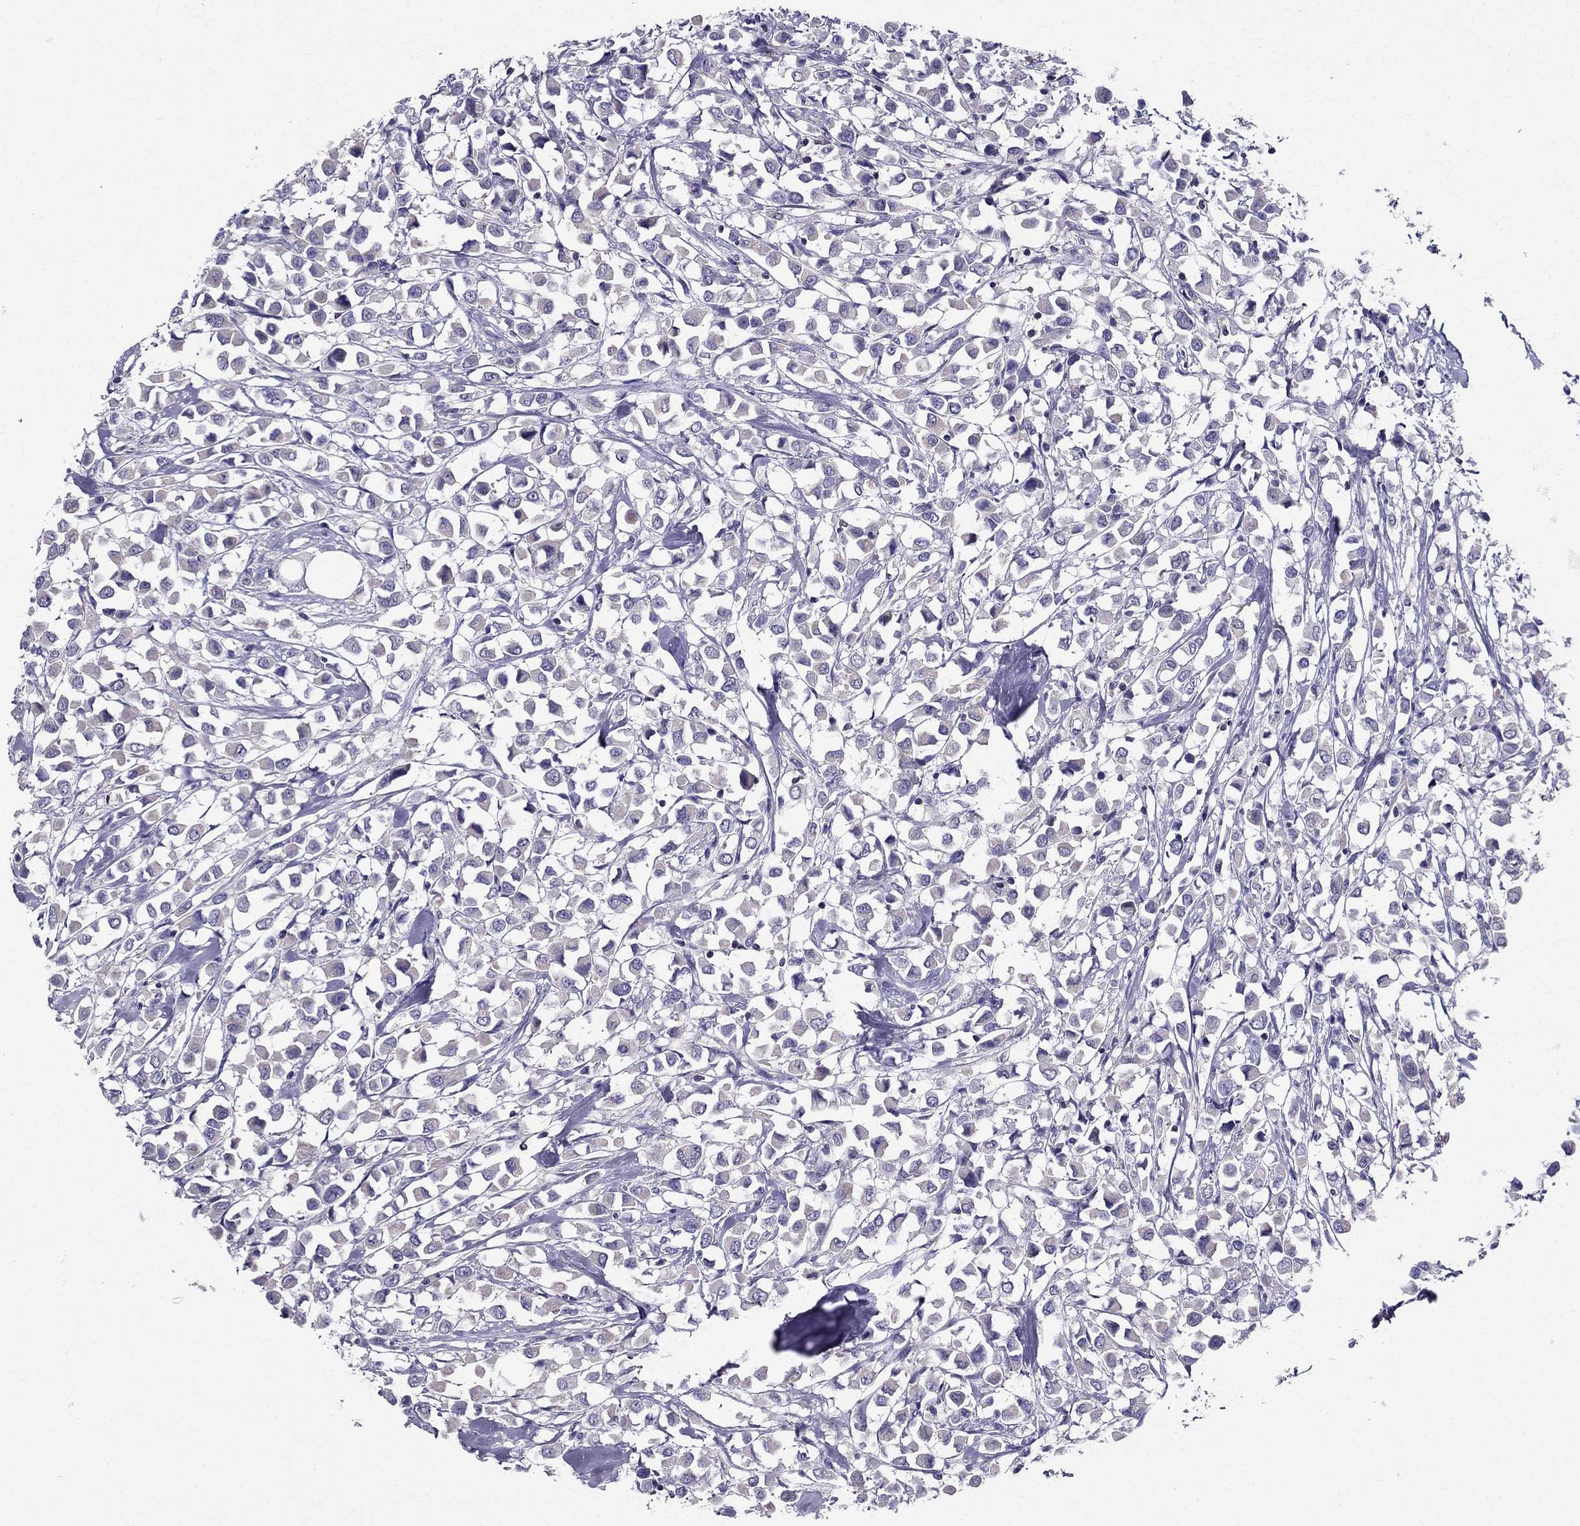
{"staining": {"intensity": "negative", "quantity": "none", "location": "none"}, "tissue": "breast cancer", "cell_type": "Tumor cells", "image_type": "cancer", "snomed": [{"axis": "morphology", "description": "Duct carcinoma"}, {"axis": "topography", "description": "Breast"}], "caption": "Tumor cells are negative for brown protein staining in breast cancer.", "gene": "AAK1", "patient": {"sex": "female", "age": 61}}